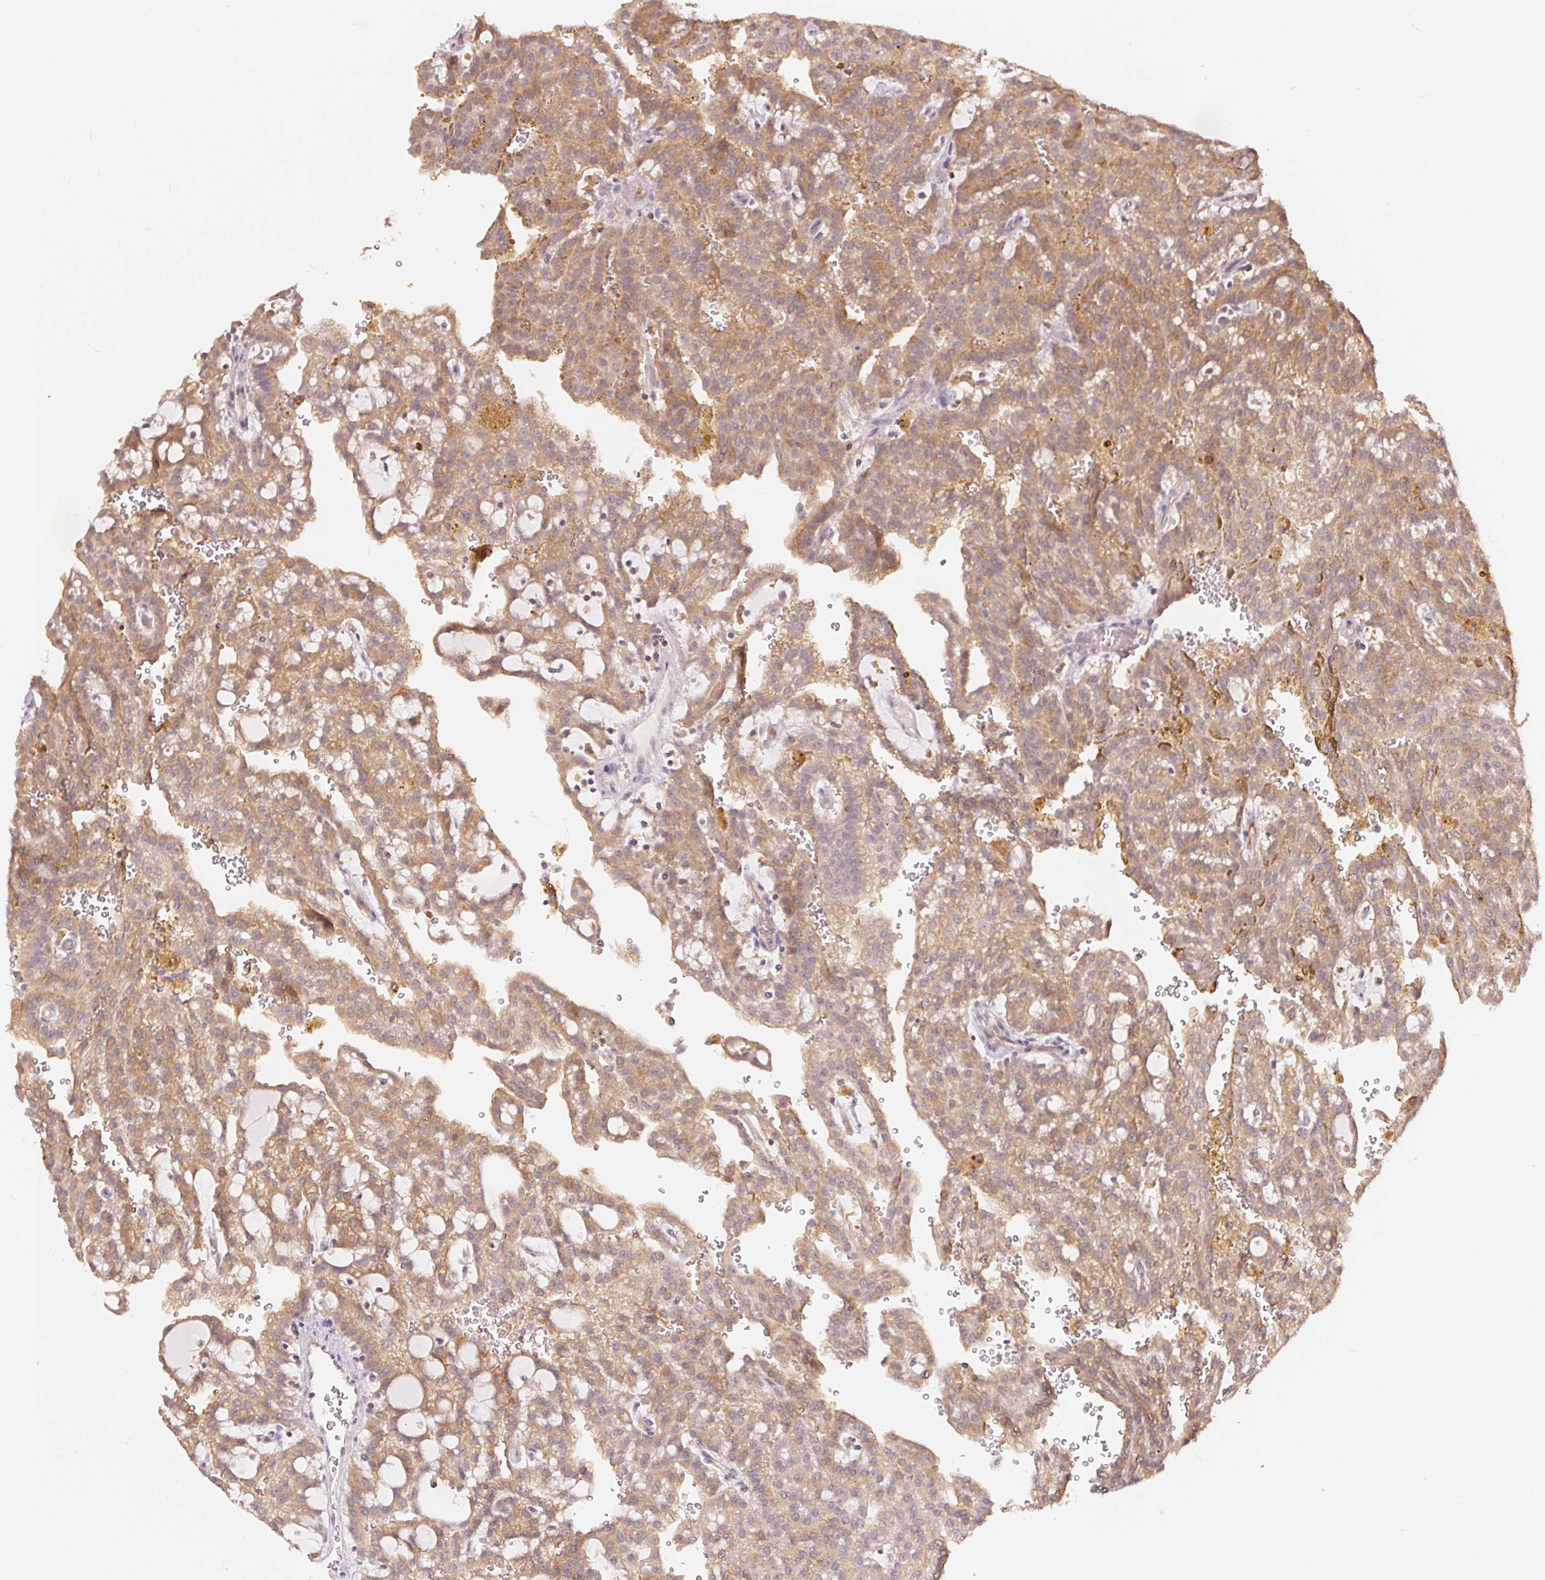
{"staining": {"intensity": "moderate", "quantity": ">75%", "location": "cytoplasmic/membranous"}, "tissue": "renal cancer", "cell_type": "Tumor cells", "image_type": "cancer", "snomed": [{"axis": "morphology", "description": "Adenocarcinoma, NOS"}, {"axis": "topography", "description": "Kidney"}], "caption": "Human renal adenocarcinoma stained with a protein marker displays moderate staining in tumor cells.", "gene": "BLMH", "patient": {"sex": "male", "age": 63}}